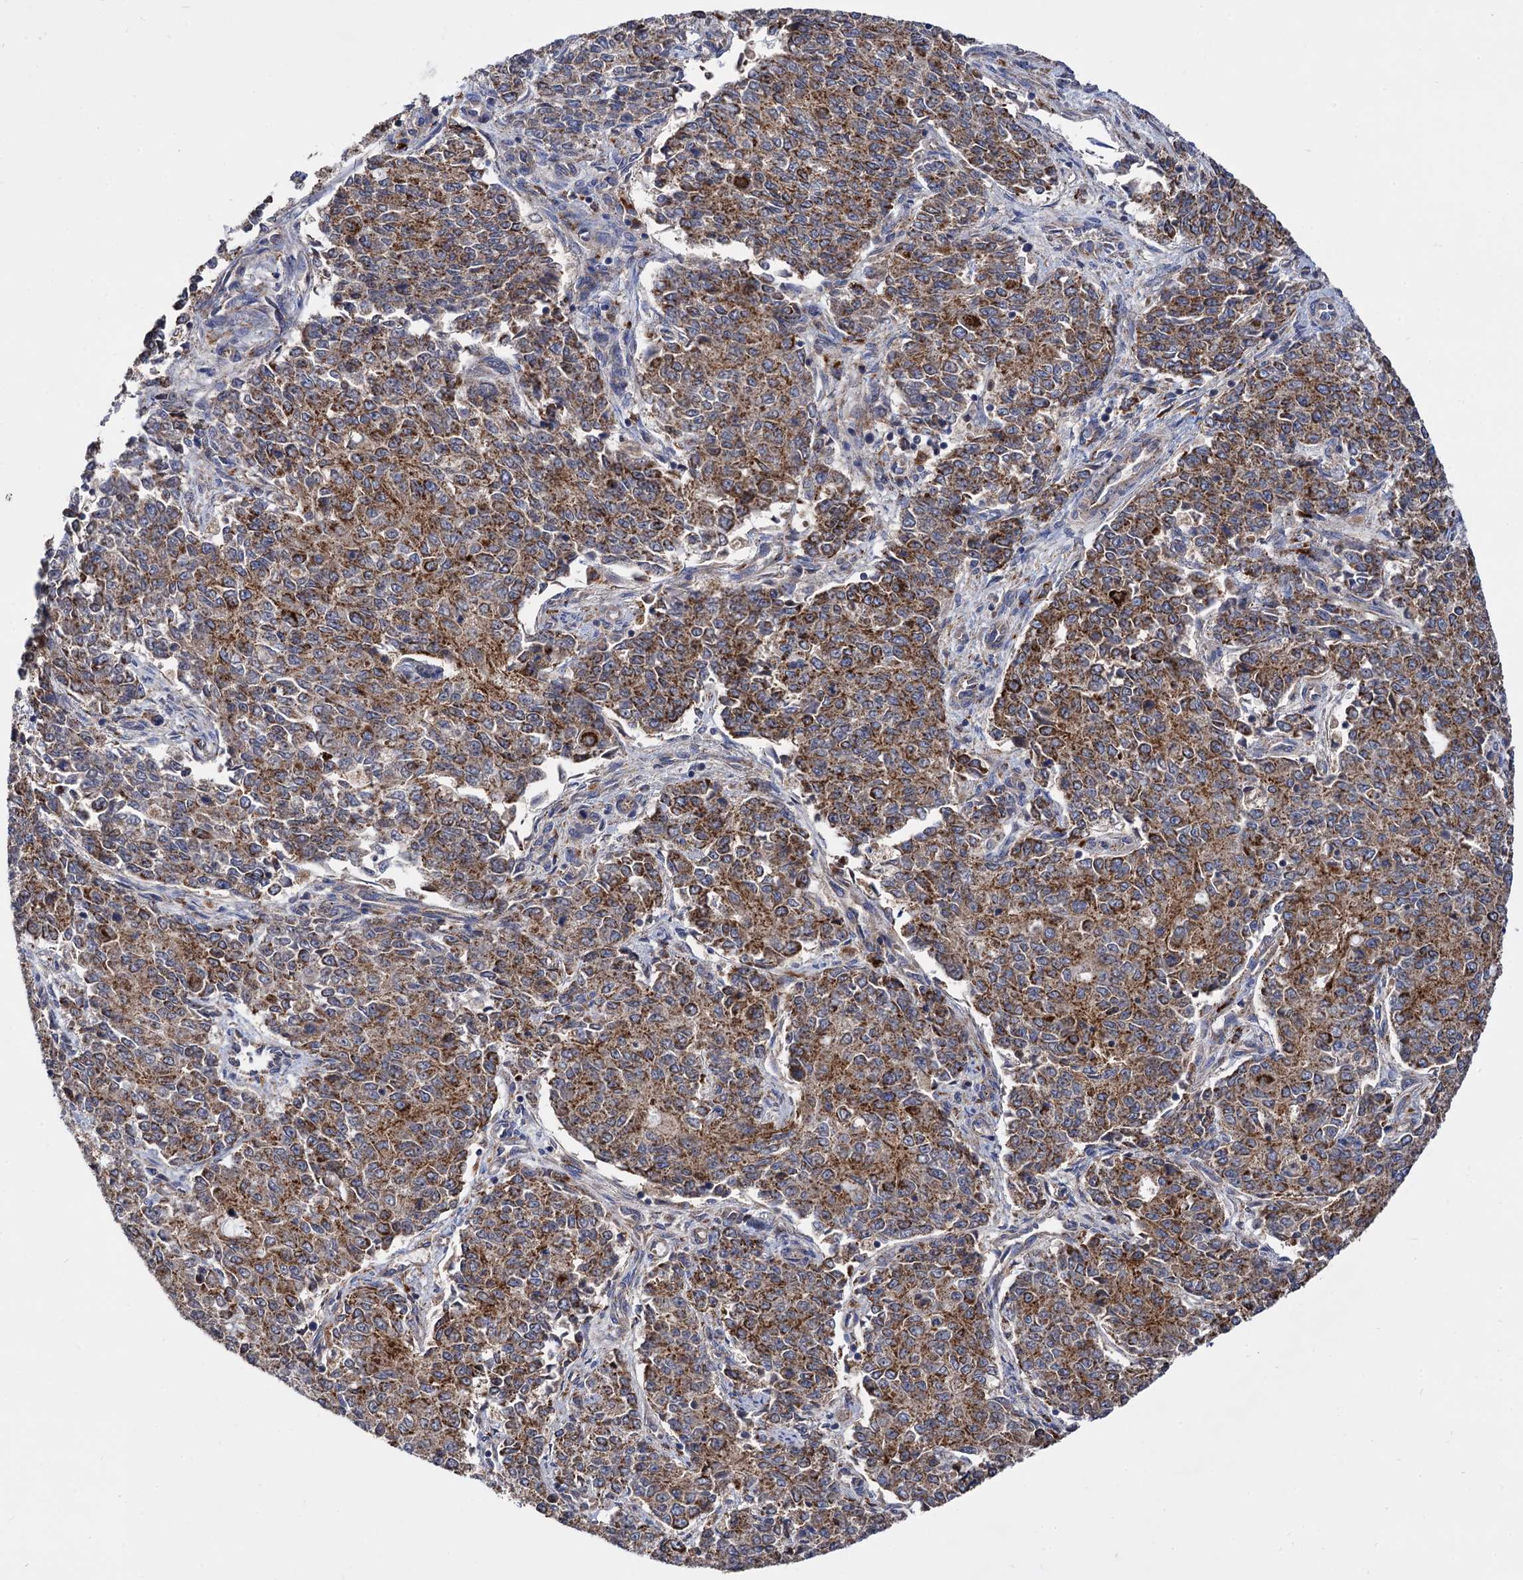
{"staining": {"intensity": "moderate", "quantity": ">75%", "location": "cytoplasmic/membranous"}, "tissue": "endometrial cancer", "cell_type": "Tumor cells", "image_type": "cancer", "snomed": [{"axis": "morphology", "description": "Adenocarcinoma, NOS"}, {"axis": "topography", "description": "Endometrium"}], "caption": "Endometrial cancer stained with a protein marker displays moderate staining in tumor cells.", "gene": "IQCH", "patient": {"sex": "female", "age": 50}}